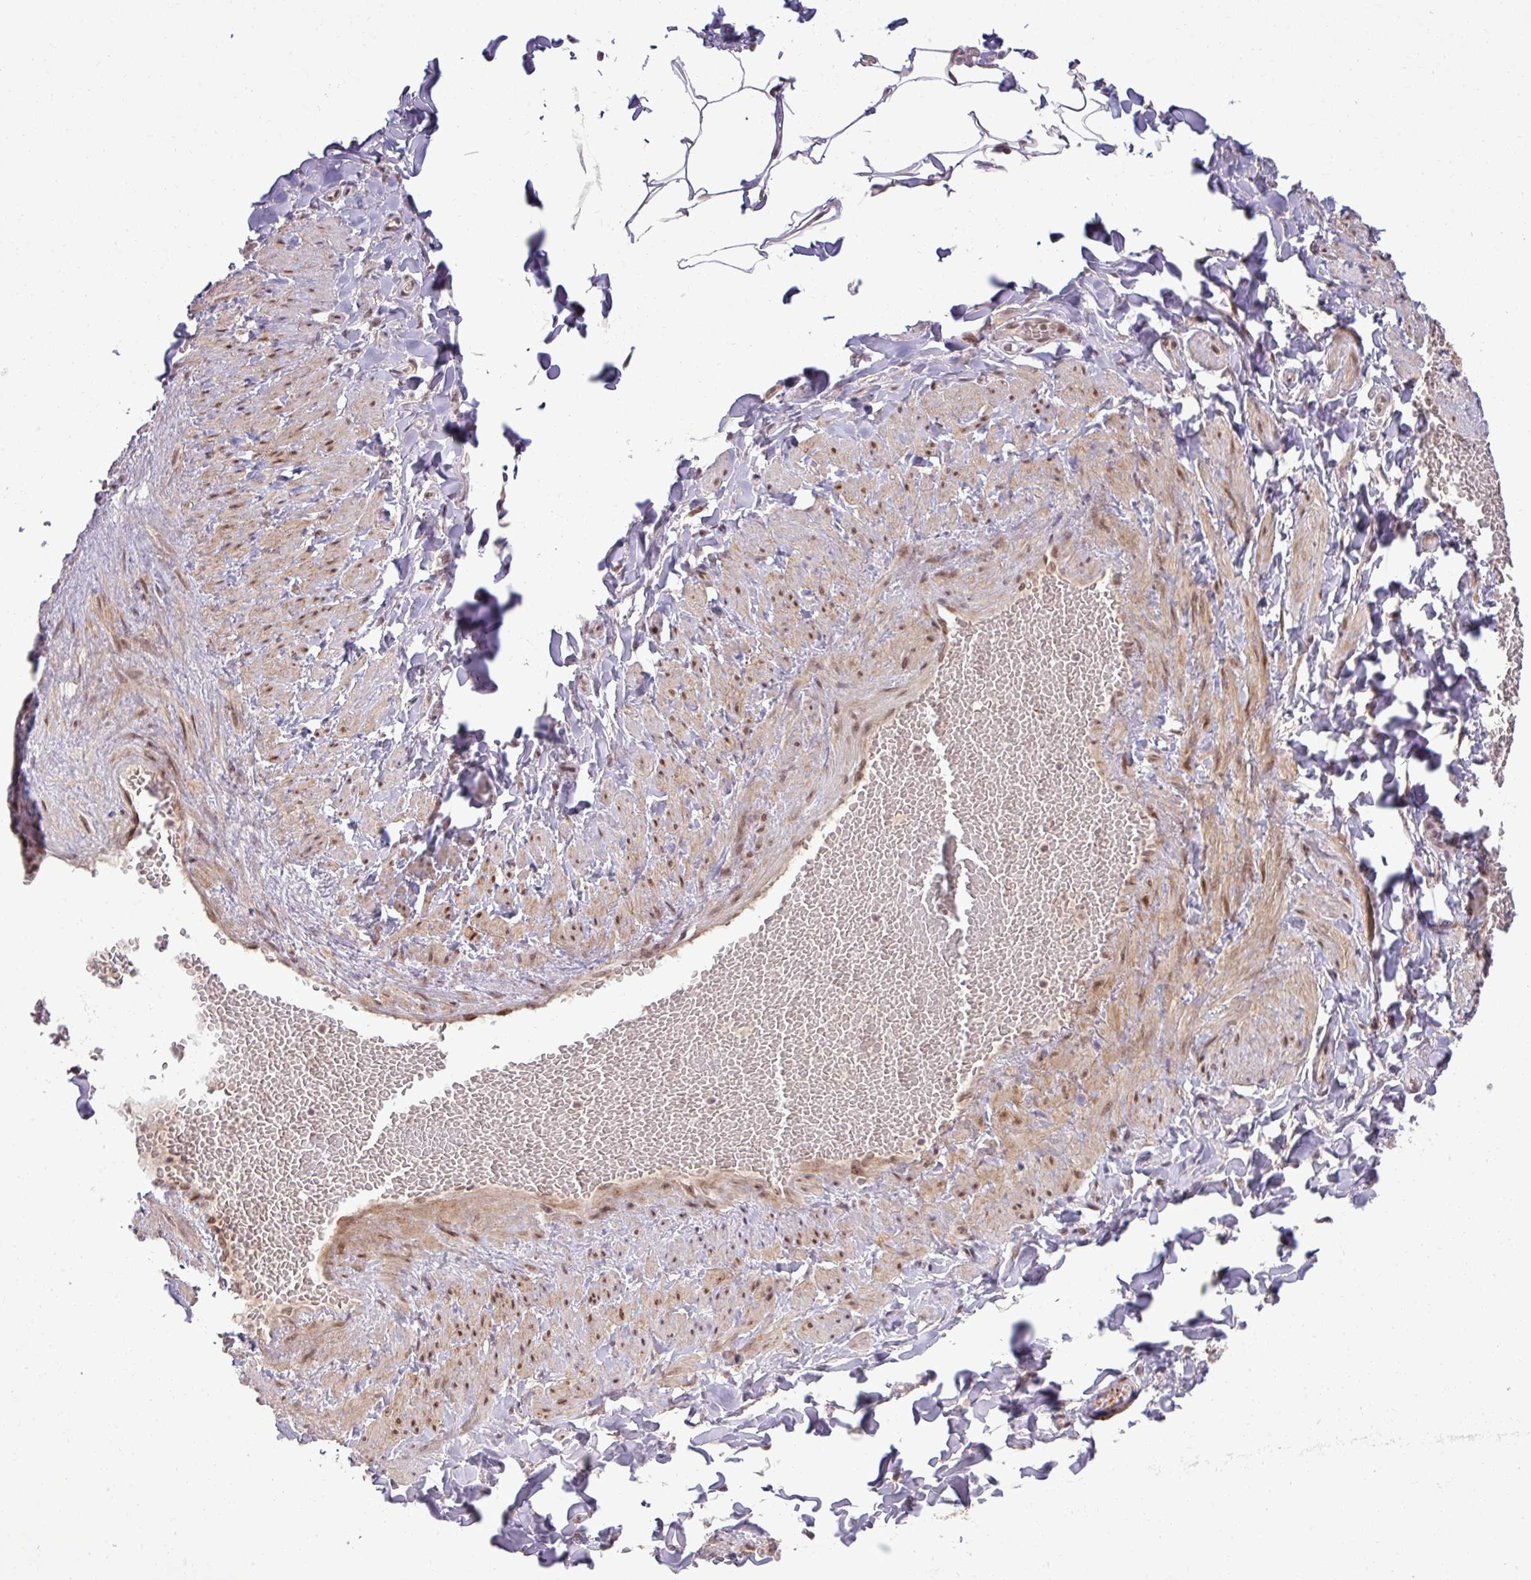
{"staining": {"intensity": "negative", "quantity": "none", "location": "none"}, "tissue": "adipose tissue", "cell_type": "Adipocytes", "image_type": "normal", "snomed": [{"axis": "morphology", "description": "Normal tissue, NOS"}, {"axis": "topography", "description": "Soft tissue"}, {"axis": "topography", "description": "Vascular tissue"}], "caption": "This is an immunohistochemistry photomicrograph of benign human adipose tissue. There is no staining in adipocytes.", "gene": "PTPN20", "patient": {"sex": "male", "age": 54}}